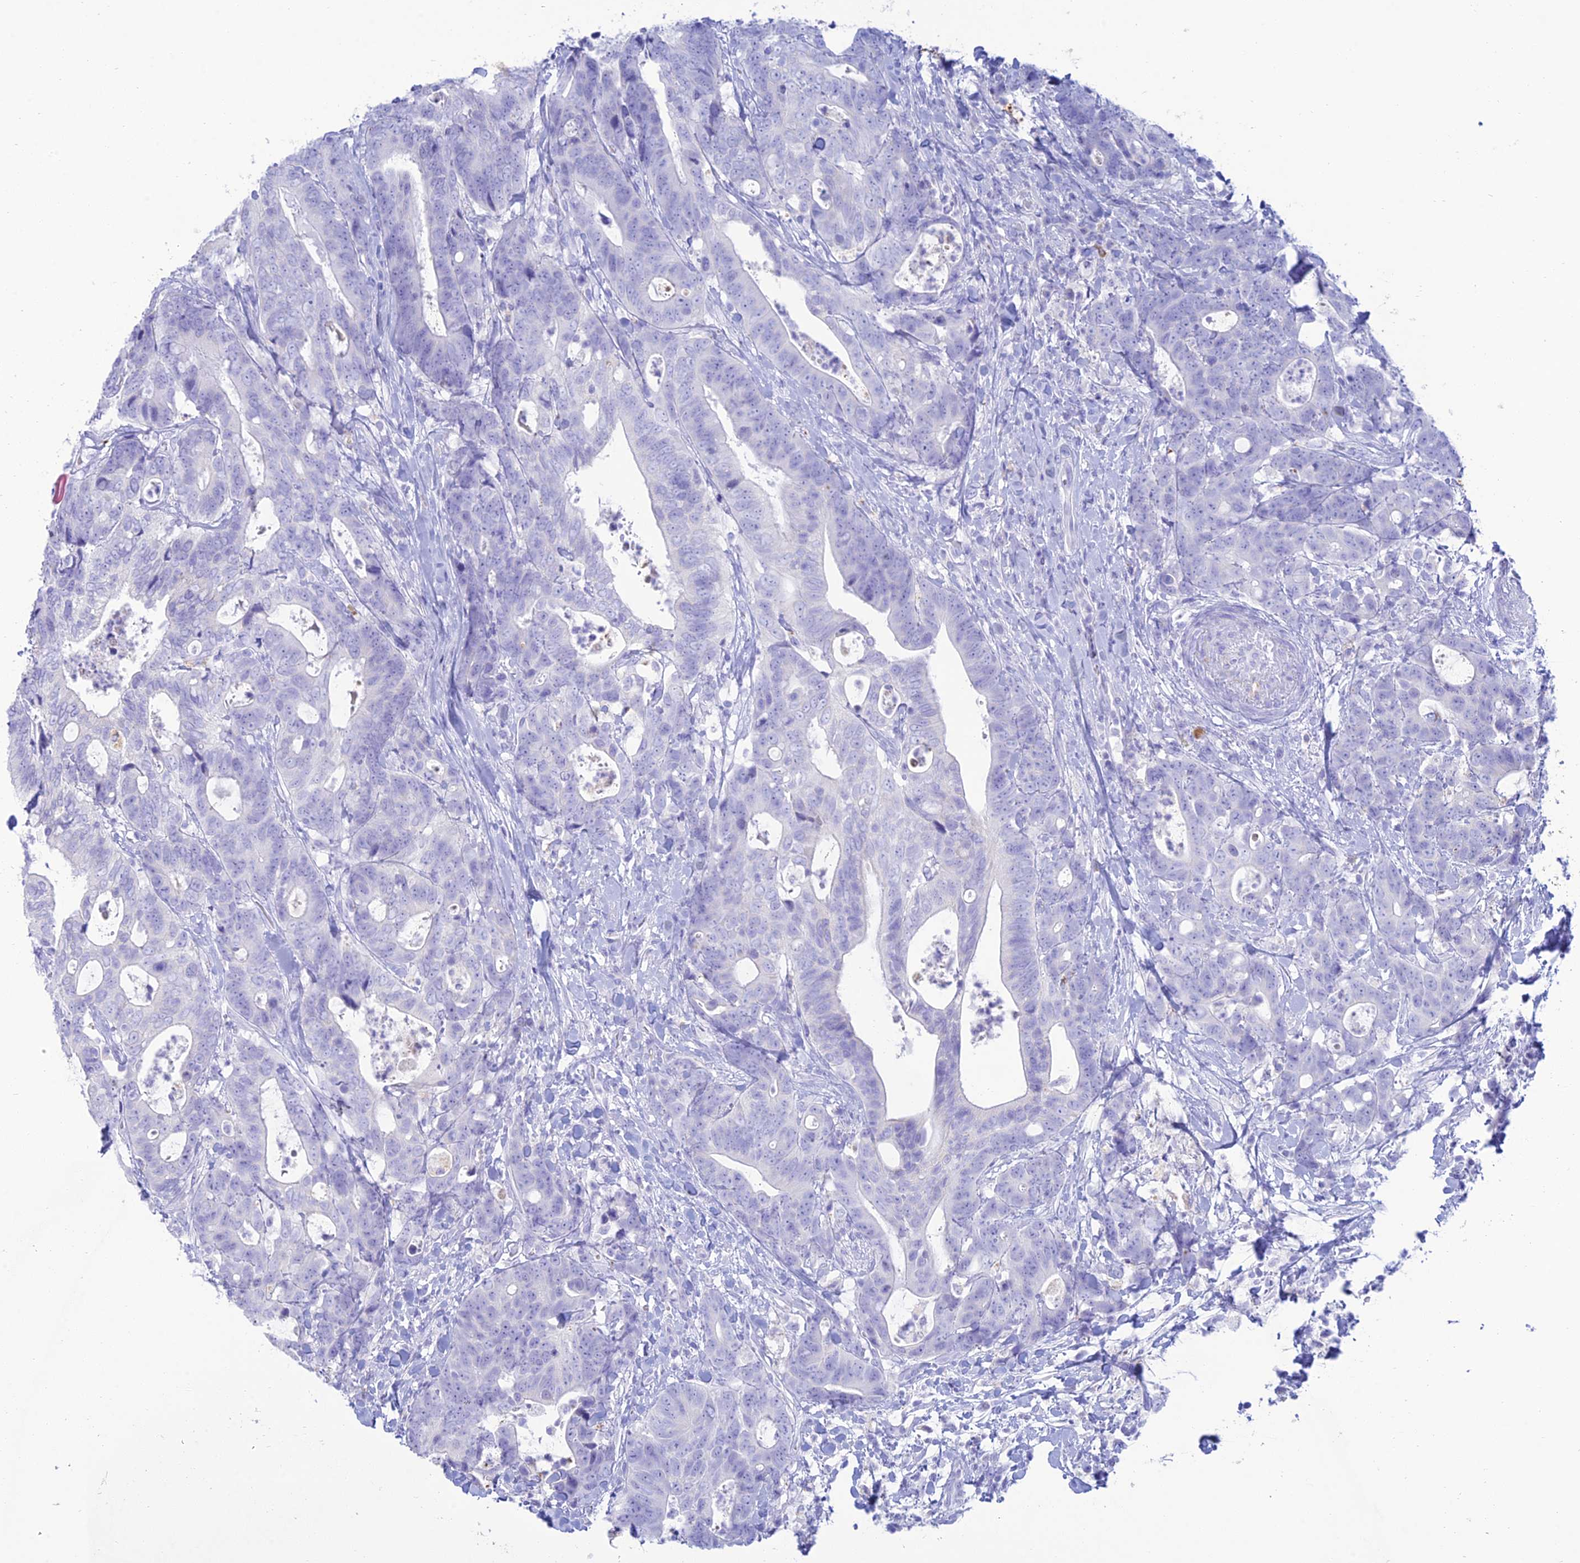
{"staining": {"intensity": "negative", "quantity": "none", "location": "none"}, "tissue": "colorectal cancer", "cell_type": "Tumor cells", "image_type": "cancer", "snomed": [{"axis": "morphology", "description": "Adenocarcinoma, NOS"}, {"axis": "topography", "description": "Colon"}], "caption": "DAB immunohistochemical staining of colorectal adenocarcinoma shows no significant expression in tumor cells.", "gene": "MAL2", "patient": {"sex": "female", "age": 82}}